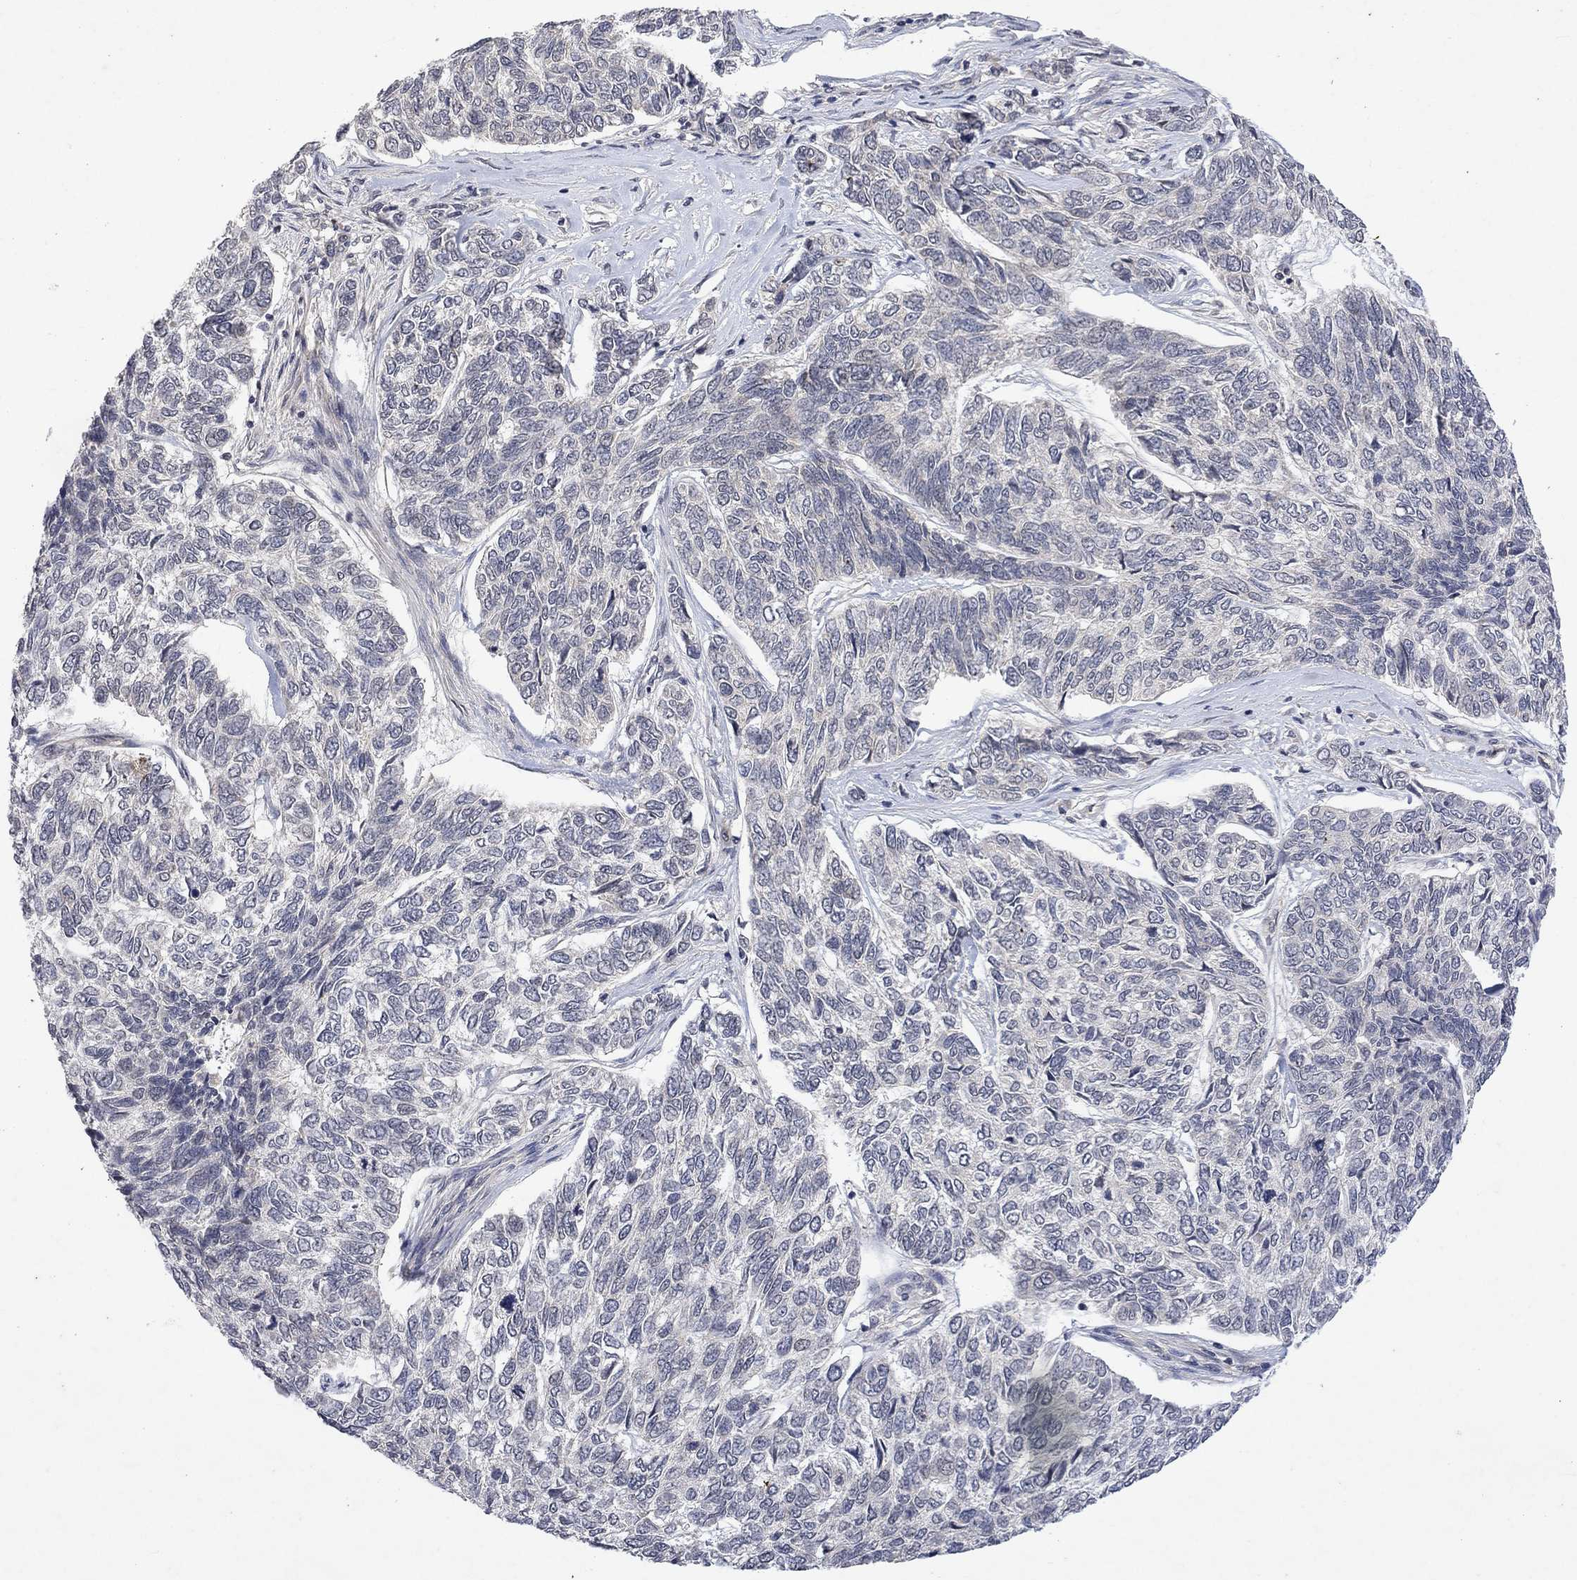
{"staining": {"intensity": "negative", "quantity": "none", "location": "none"}, "tissue": "skin cancer", "cell_type": "Tumor cells", "image_type": "cancer", "snomed": [{"axis": "morphology", "description": "Basal cell carcinoma"}, {"axis": "topography", "description": "Skin"}], "caption": "This is a histopathology image of immunohistochemistry staining of skin cancer, which shows no expression in tumor cells. (DAB (3,3'-diaminobenzidine) immunohistochemistry (IHC) with hematoxylin counter stain).", "gene": "GRIN2D", "patient": {"sex": "female", "age": 65}}